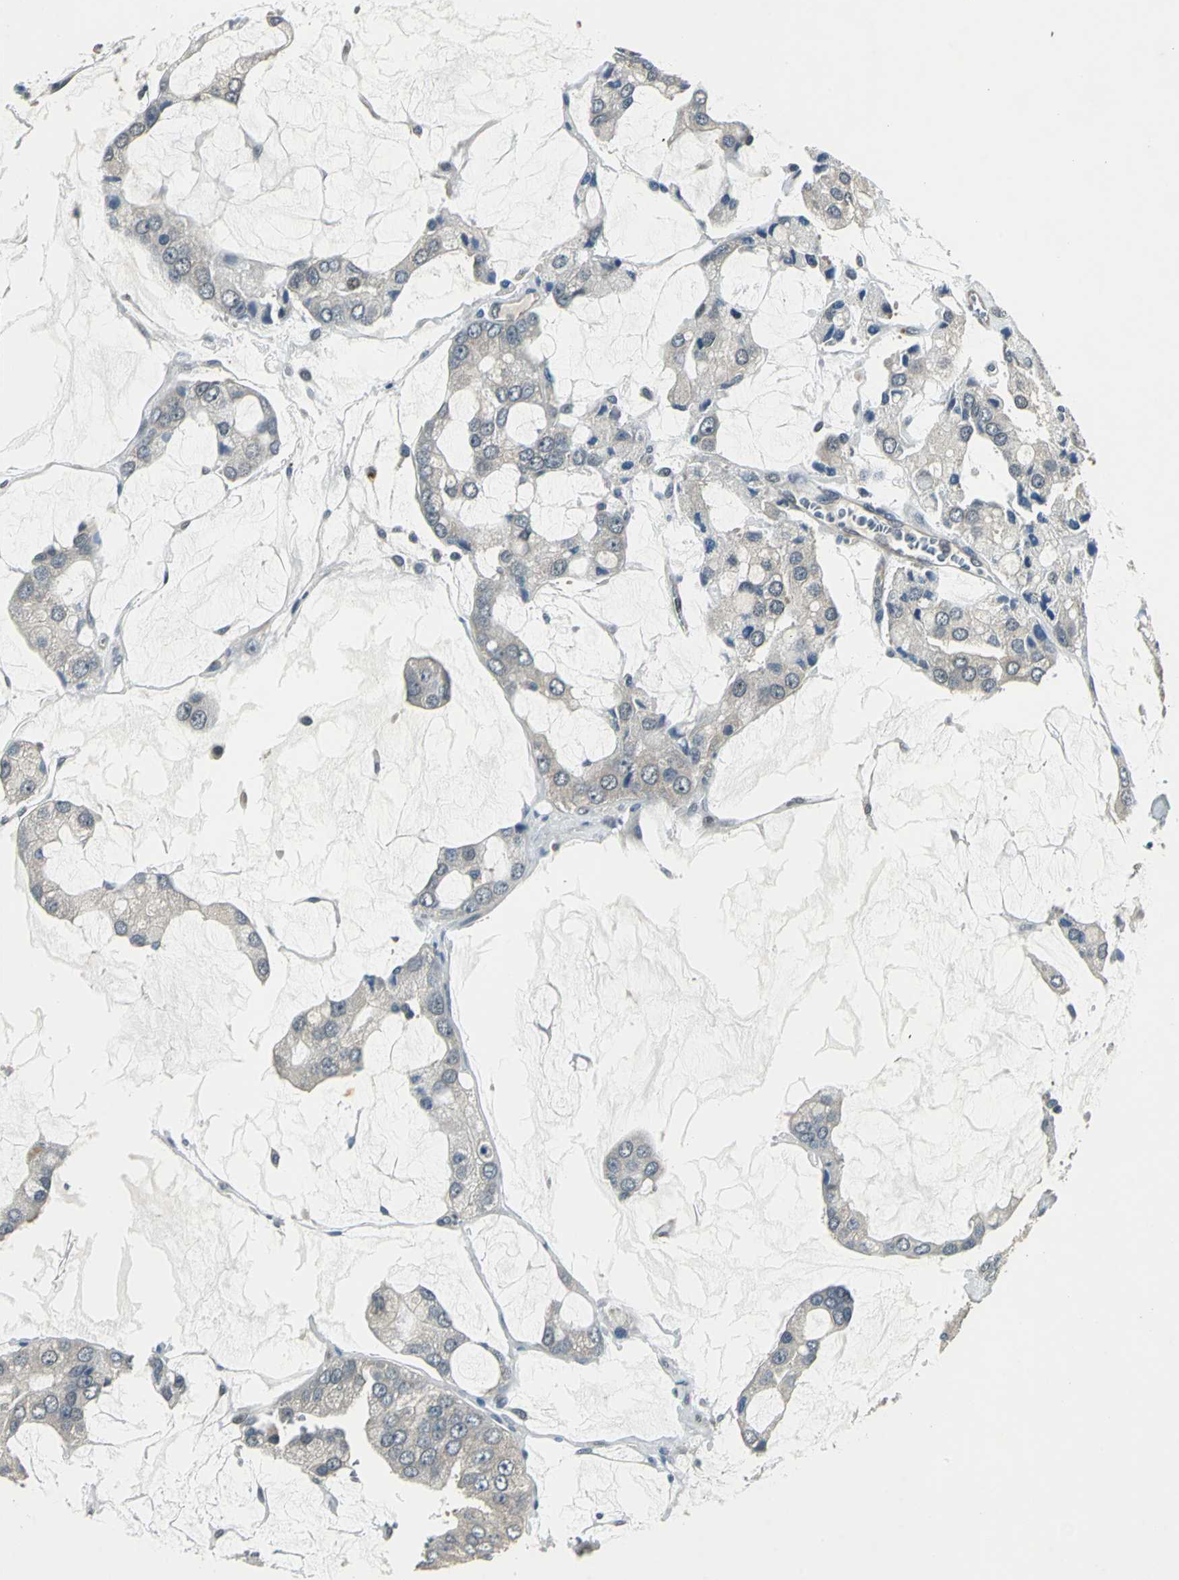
{"staining": {"intensity": "weak", "quantity": ">75%", "location": "cytoplasmic/membranous"}, "tissue": "prostate cancer", "cell_type": "Tumor cells", "image_type": "cancer", "snomed": [{"axis": "morphology", "description": "Adenocarcinoma, High grade"}, {"axis": "topography", "description": "Prostate"}], "caption": "A photomicrograph of prostate high-grade adenocarcinoma stained for a protein exhibits weak cytoplasmic/membranous brown staining in tumor cells.", "gene": "PFDN1", "patient": {"sex": "male", "age": 67}}